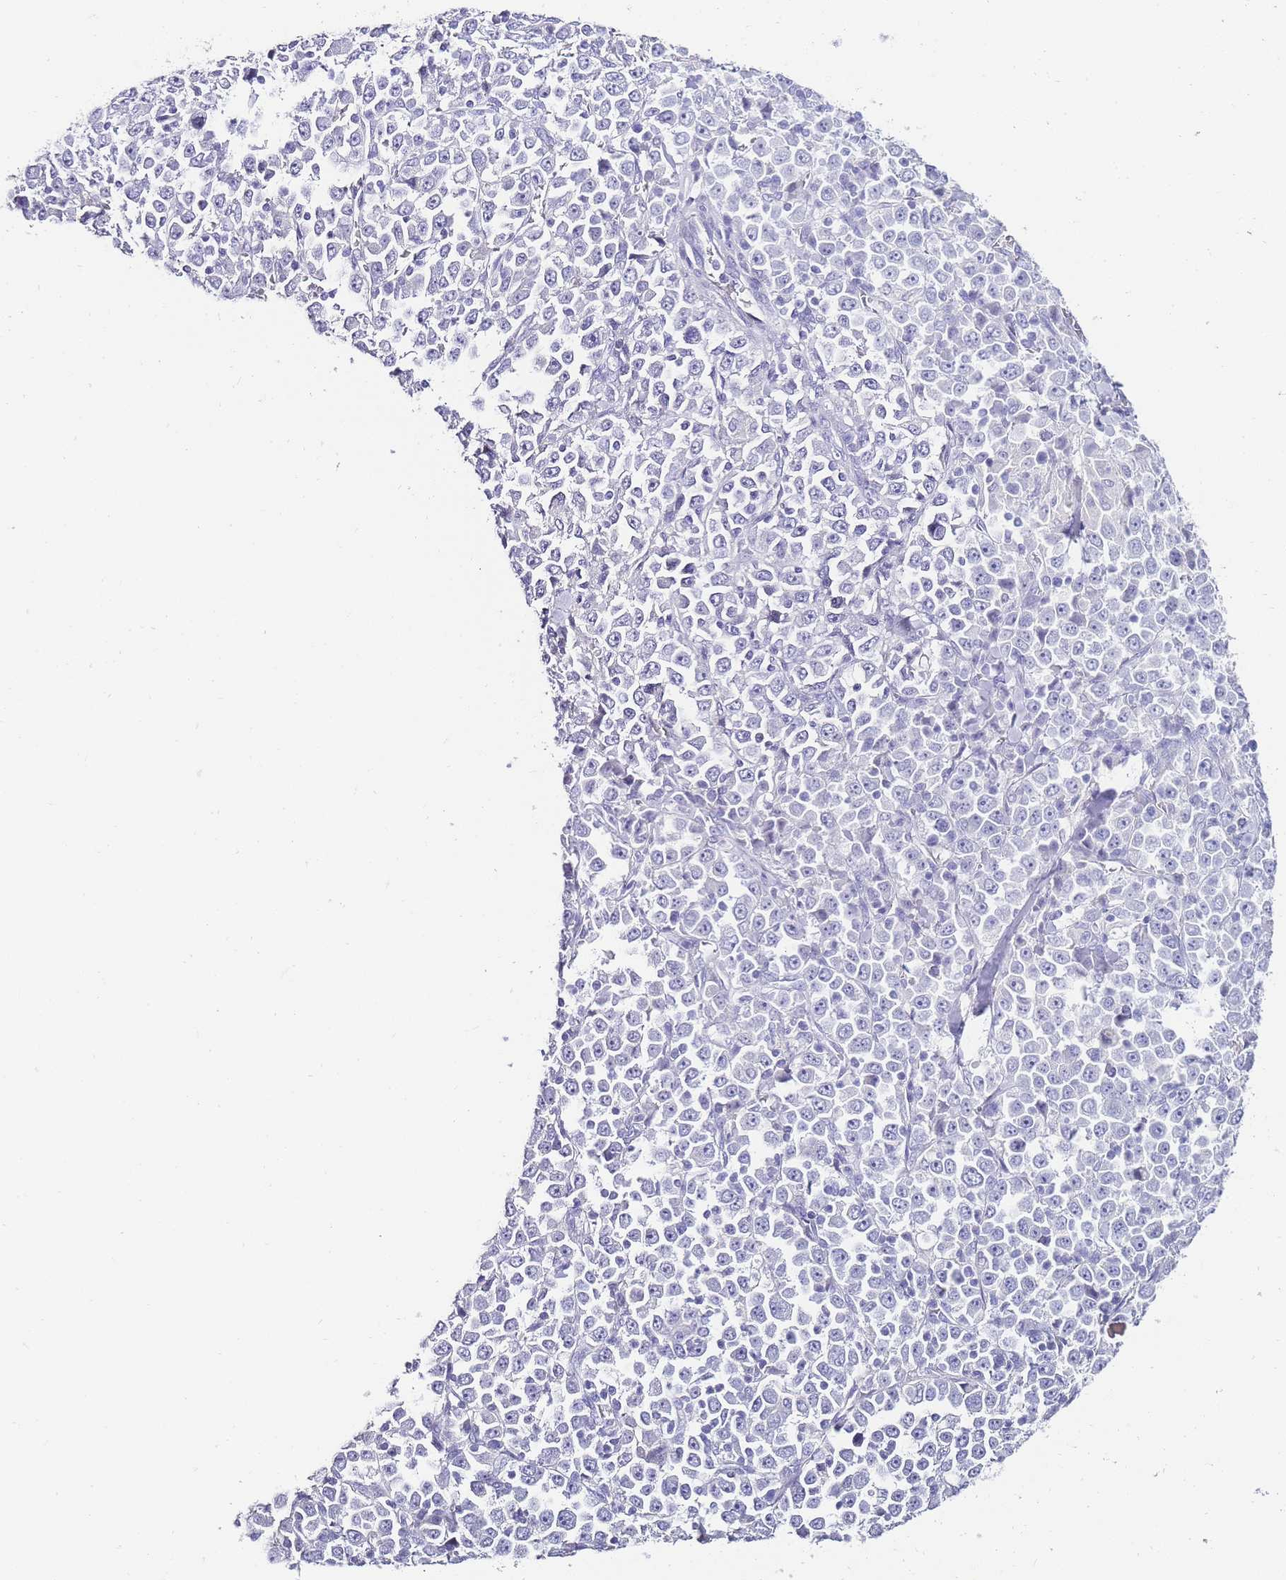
{"staining": {"intensity": "negative", "quantity": "none", "location": "none"}, "tissue": "stomach cancer", "cell_type": "Tumor cells", "image_type": "cancer", "snomed": [{"axis": "morphology", "description": "Normal tissue, NOS"}, {"axis": "morphology", "description": "Adenocarcinoma, NOS"}, {"axis": "topography", "description": "Stomach, upper"}, {"axis": "topography", "description": "Stomach"}], "caption": "Immunohistochemical staining of adenocarcinoma (stomach) exhibits no significant staining in tumor cells. (DAB (3,3'-diaminobenzidine) IHC visualized using brightfield microscopy, high magnification).", "gene": "DPP4", "patient": {"sex": "male", "age": 59}}